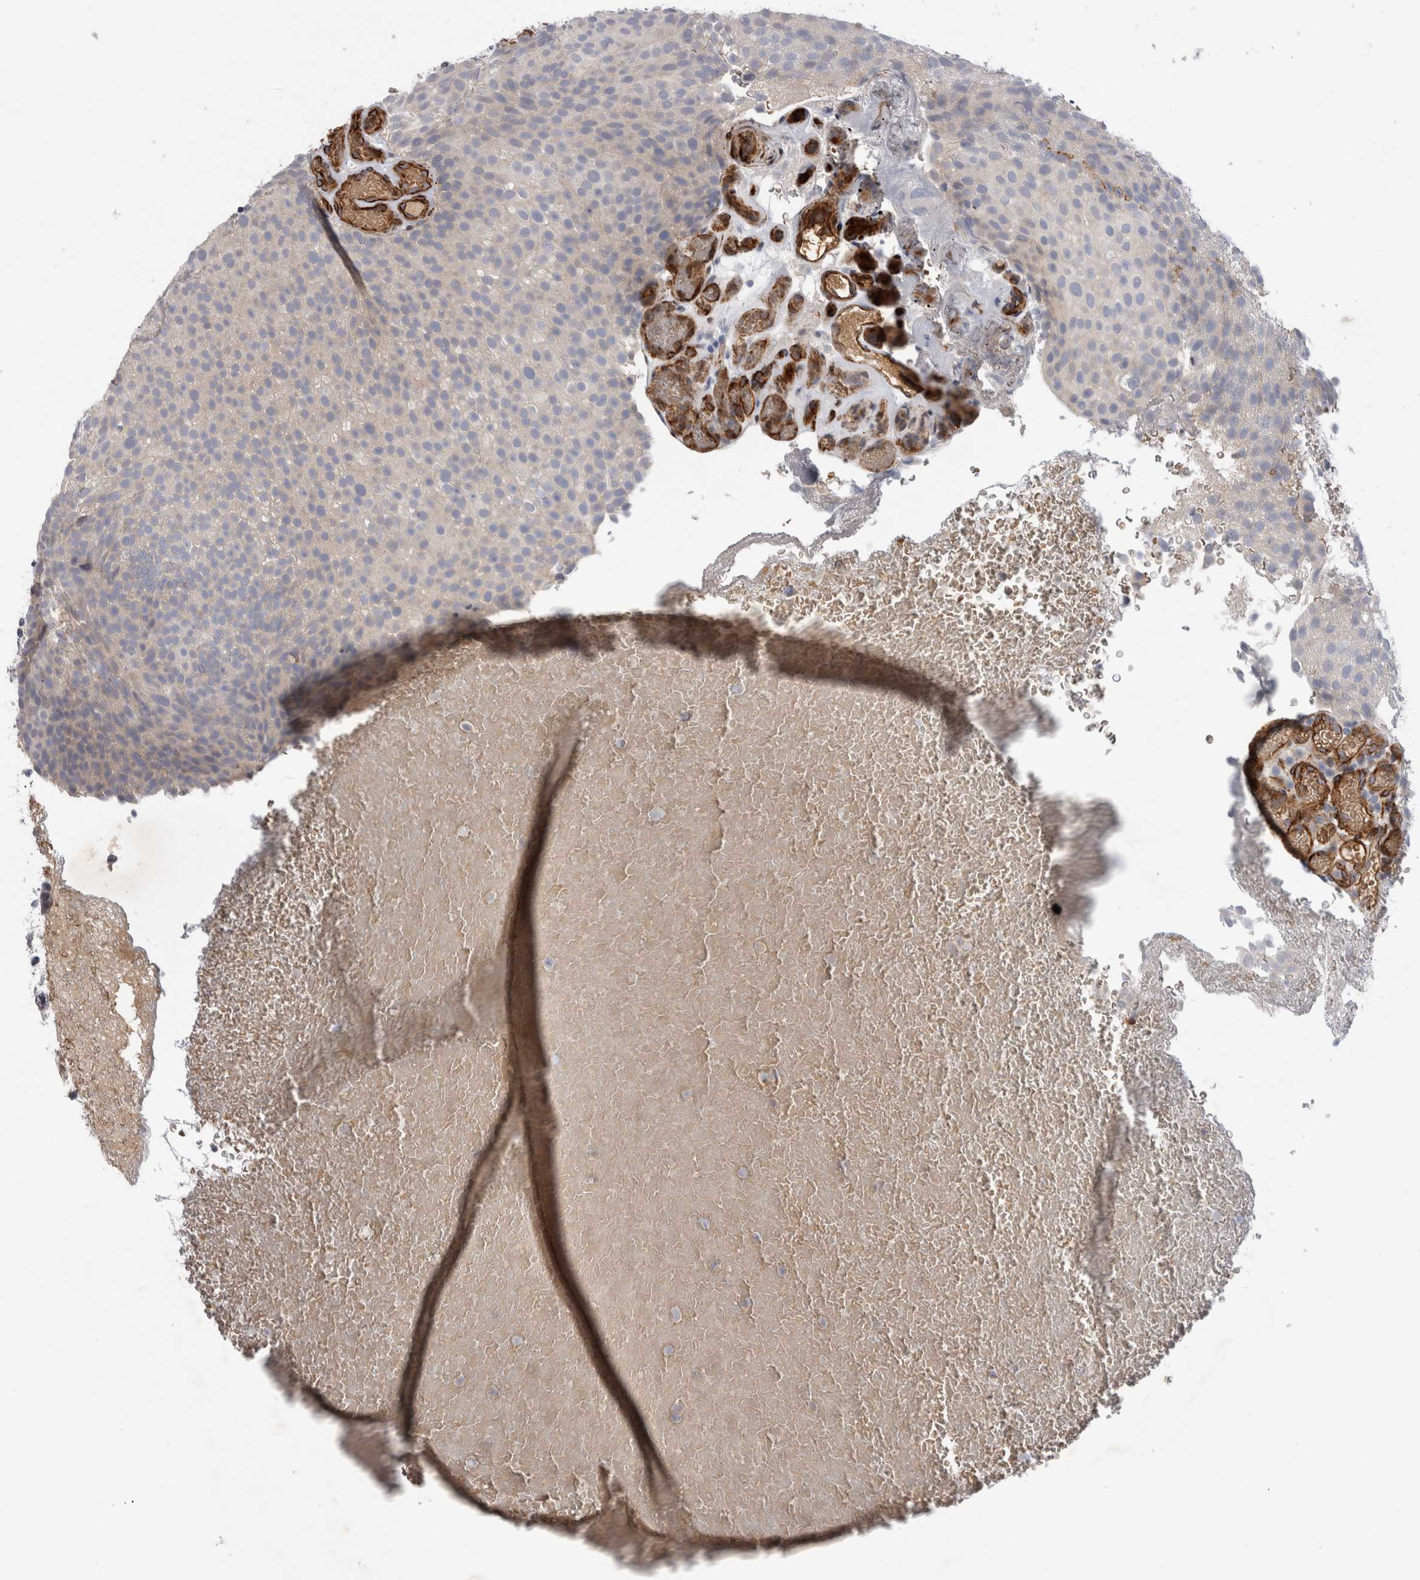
{"staining": {"intensity": "negative", "quantity": "none", "location": "none"}, "tissue": "urothelial cancer", "cell_type": "Tumor cells", "image_type": "cancer", "snomed": [{"axis": "morphology", "description": "Urothelial carcinoma, Low grade"}, {"axis": "topography", "description": "Urinary bladder"}], "caption": "Photomicrograph shows no significant protein positivity in tumor cells of urothelial cancer. Brightfield microscopy of immunohistochemistry (IHC) stained with DAB (brown) and hematoxylin (blue), captured at high magnification.", "gene": "ANKFY1", "patient": {"sex": "male", "age": 78}}